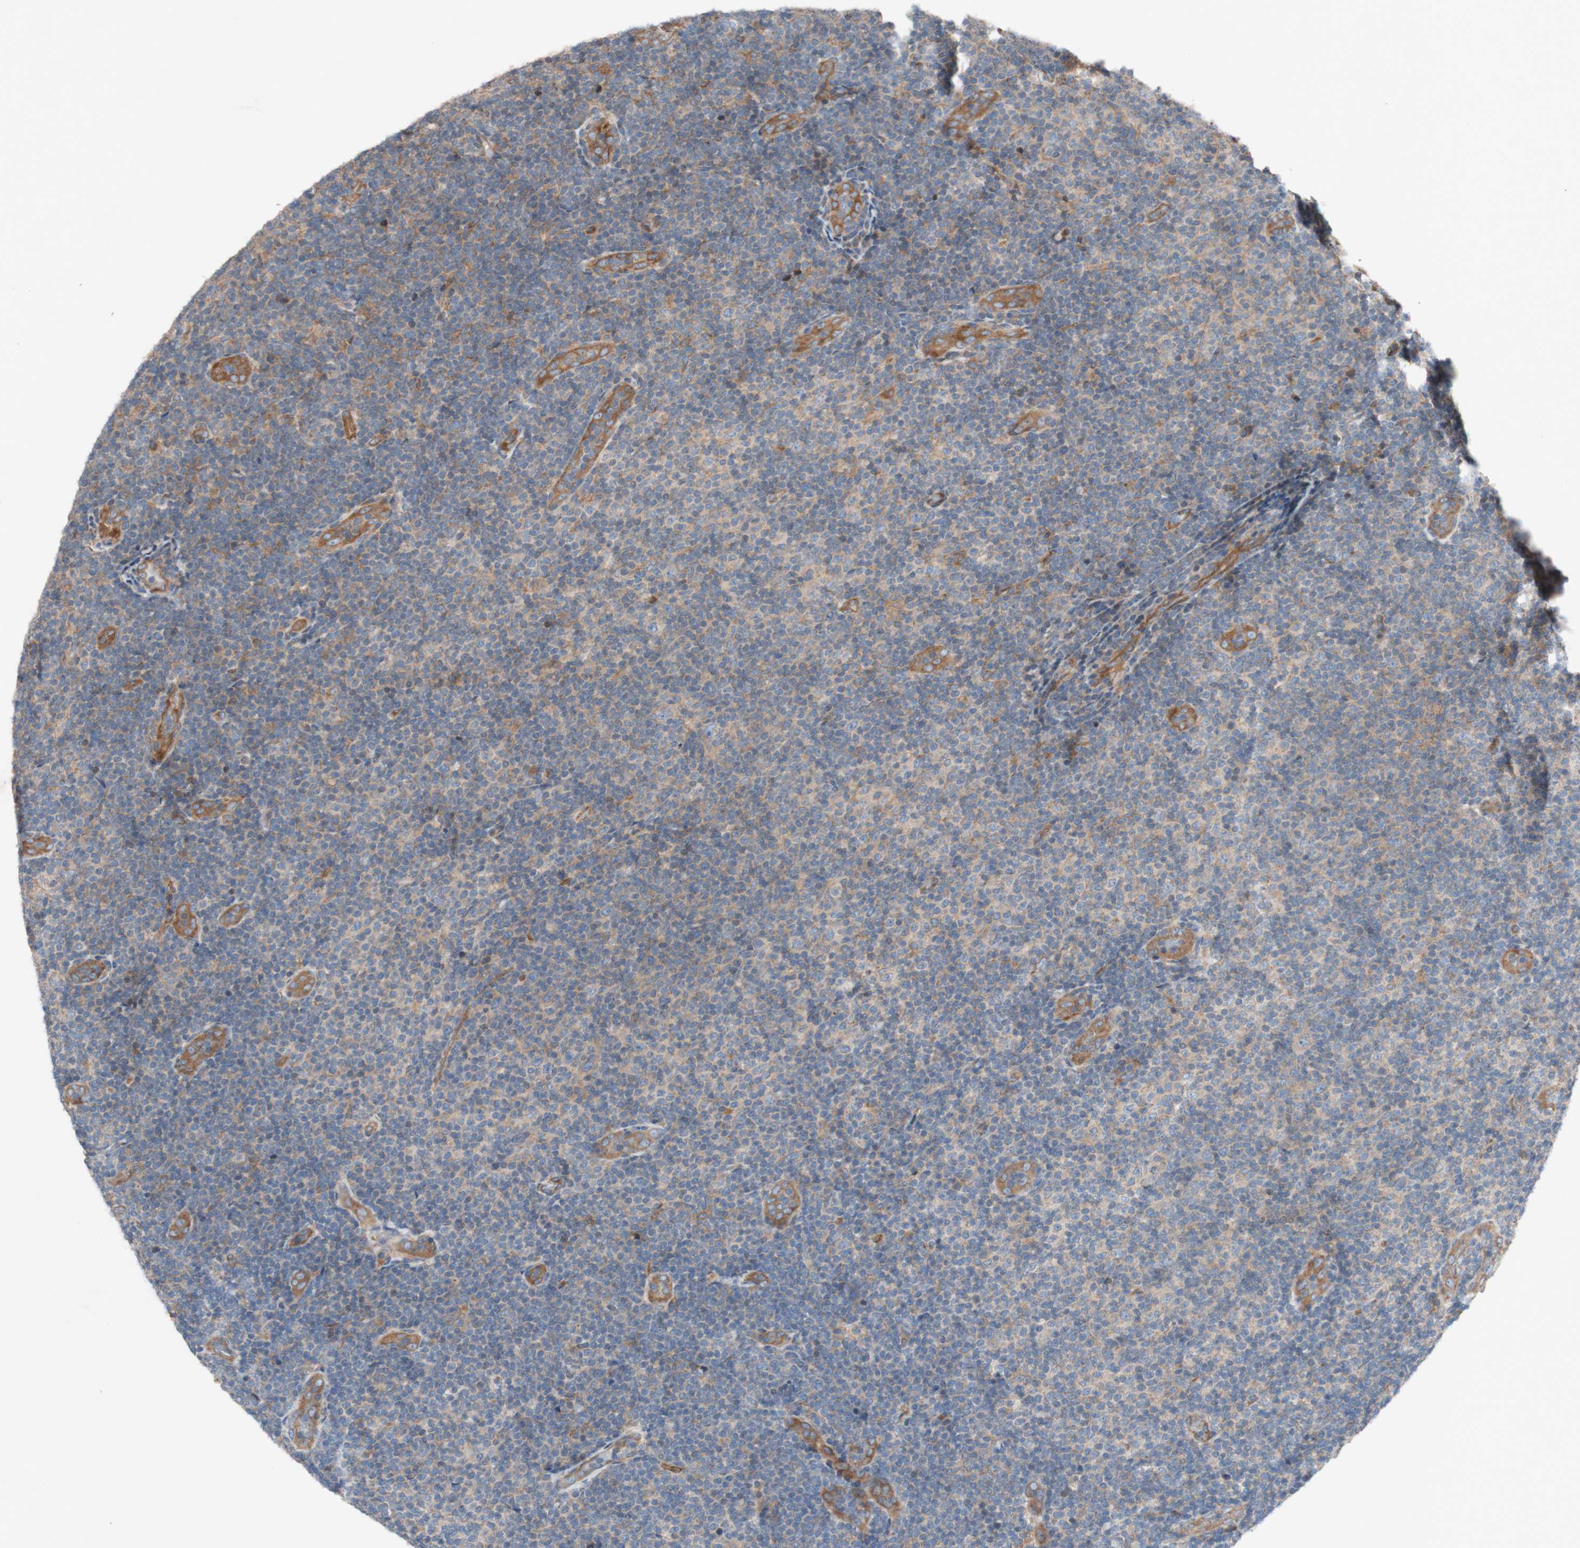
{"staining": {"intensity": "weak", "quantity": ">75%", "location": "cytoplasmic/membranous"}, "tissue": "lymphoma", "cell_type": "Tumor cells", "image_type": "cancer", "snomed": [{"axis": "morphology", "description": "Malignant lymphoma, non-Hodgkin's type, Low grade"}, {"axis": "topography", "description": "Lymph node"}], "caption": "Lymphoma stained with a protein marker demonstrates weak staining in tumor cells.", "gene": "TST", "patient": {"sex": "male", "age": 83}}